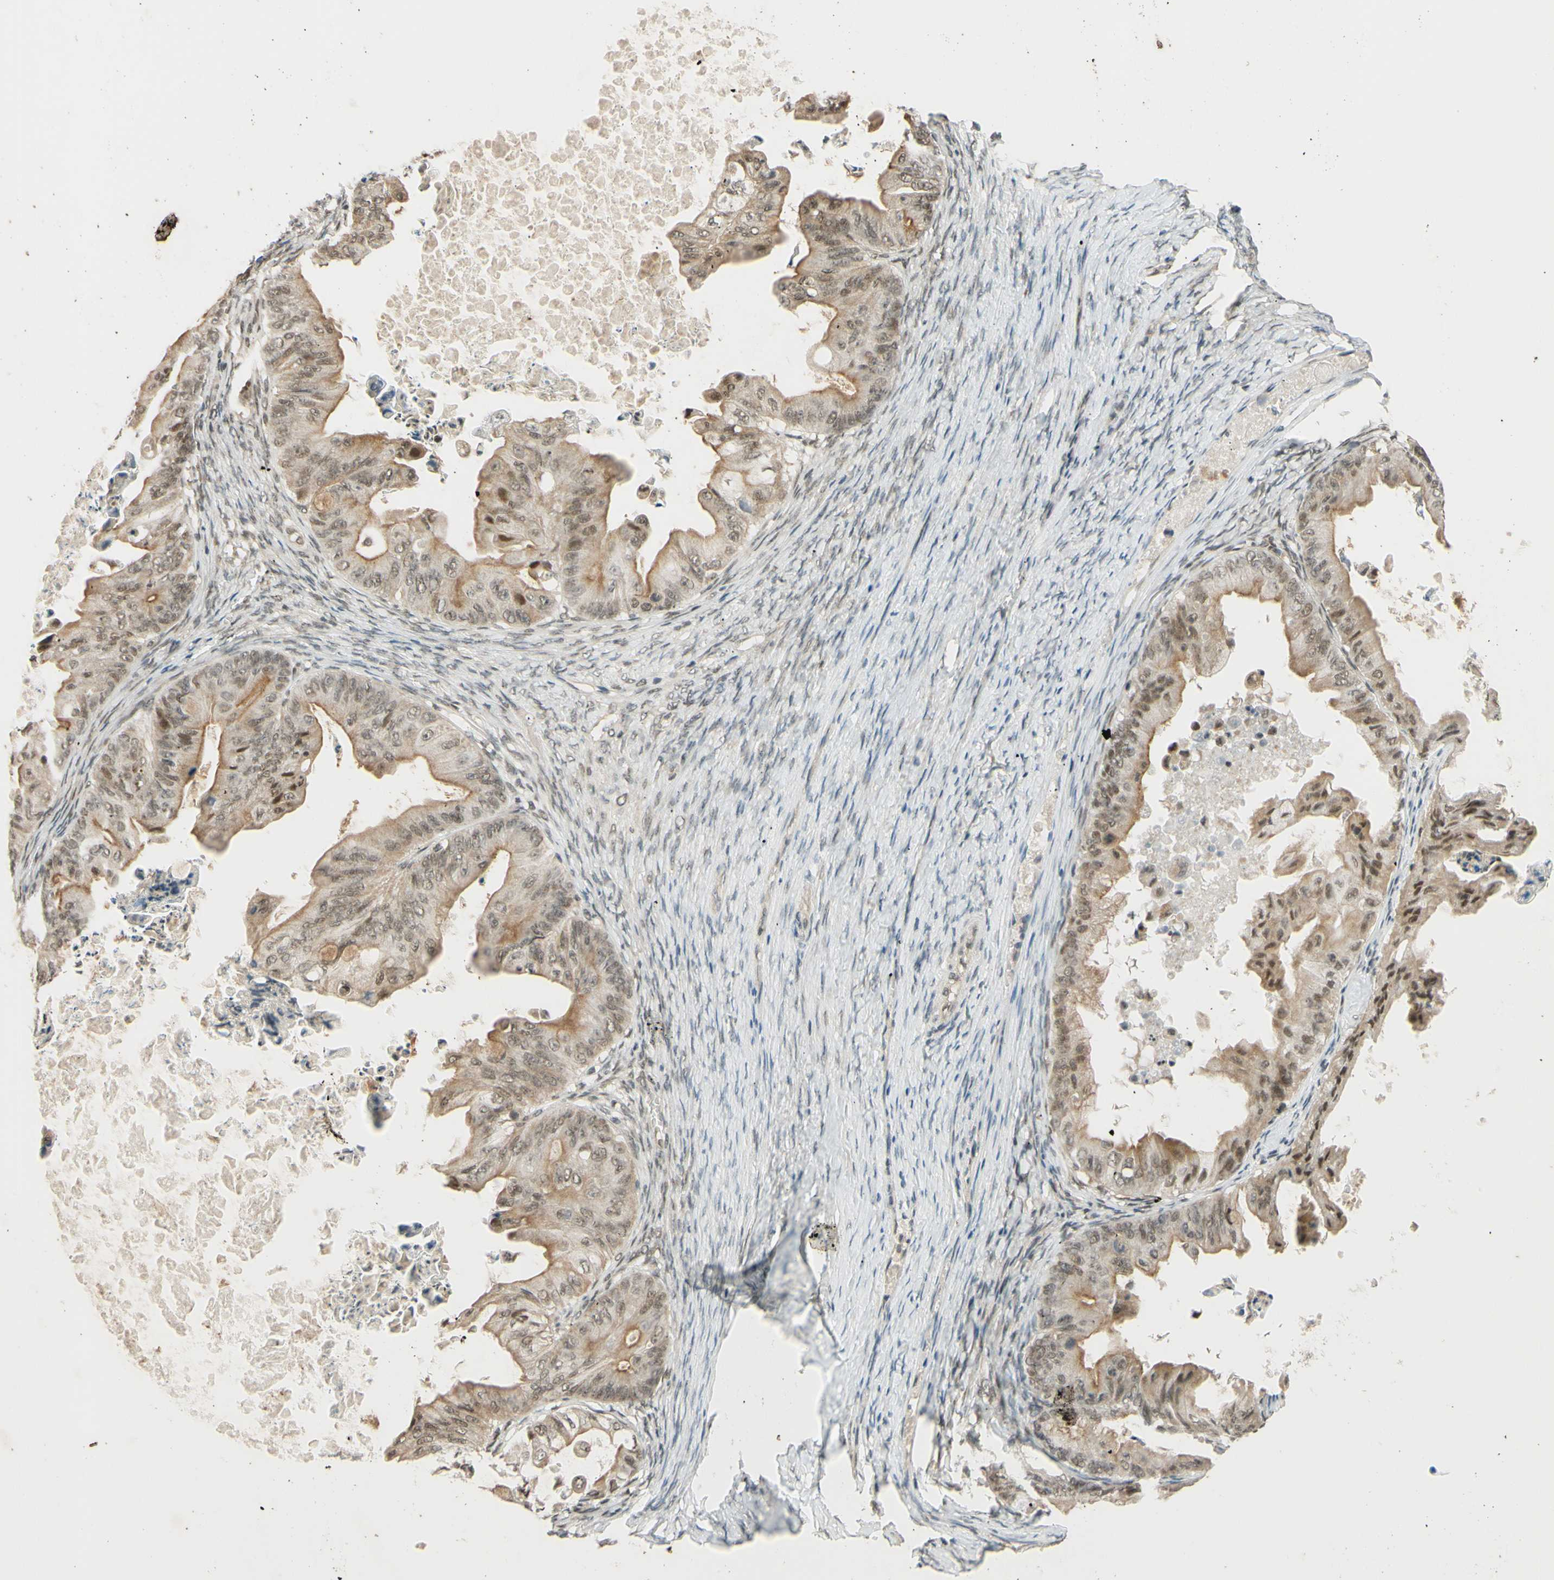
{"staining": {"intensity": "weak", "quantity": ">75%", "location": "cytoplasmic/membranous,nuclear"}, "tissue": "ovarian cancer", "cell_type": "Tumor cells", "image_type": "cancer", "snomed": [{"axis": "morphology", "description": "Cystadenocarcinoma, mucinous, NOS"}, {"axis": "topography", "description": "Ovary"}], "caption": "Ovarian cancer was stained to show a protein in brown. There is low levels of weak cytoplasmic/membranous and nuclear staining in approximately >75% of tumor cells.", "gene": "SMARCB1", "patient": {"sex": "female", "age": 37}}